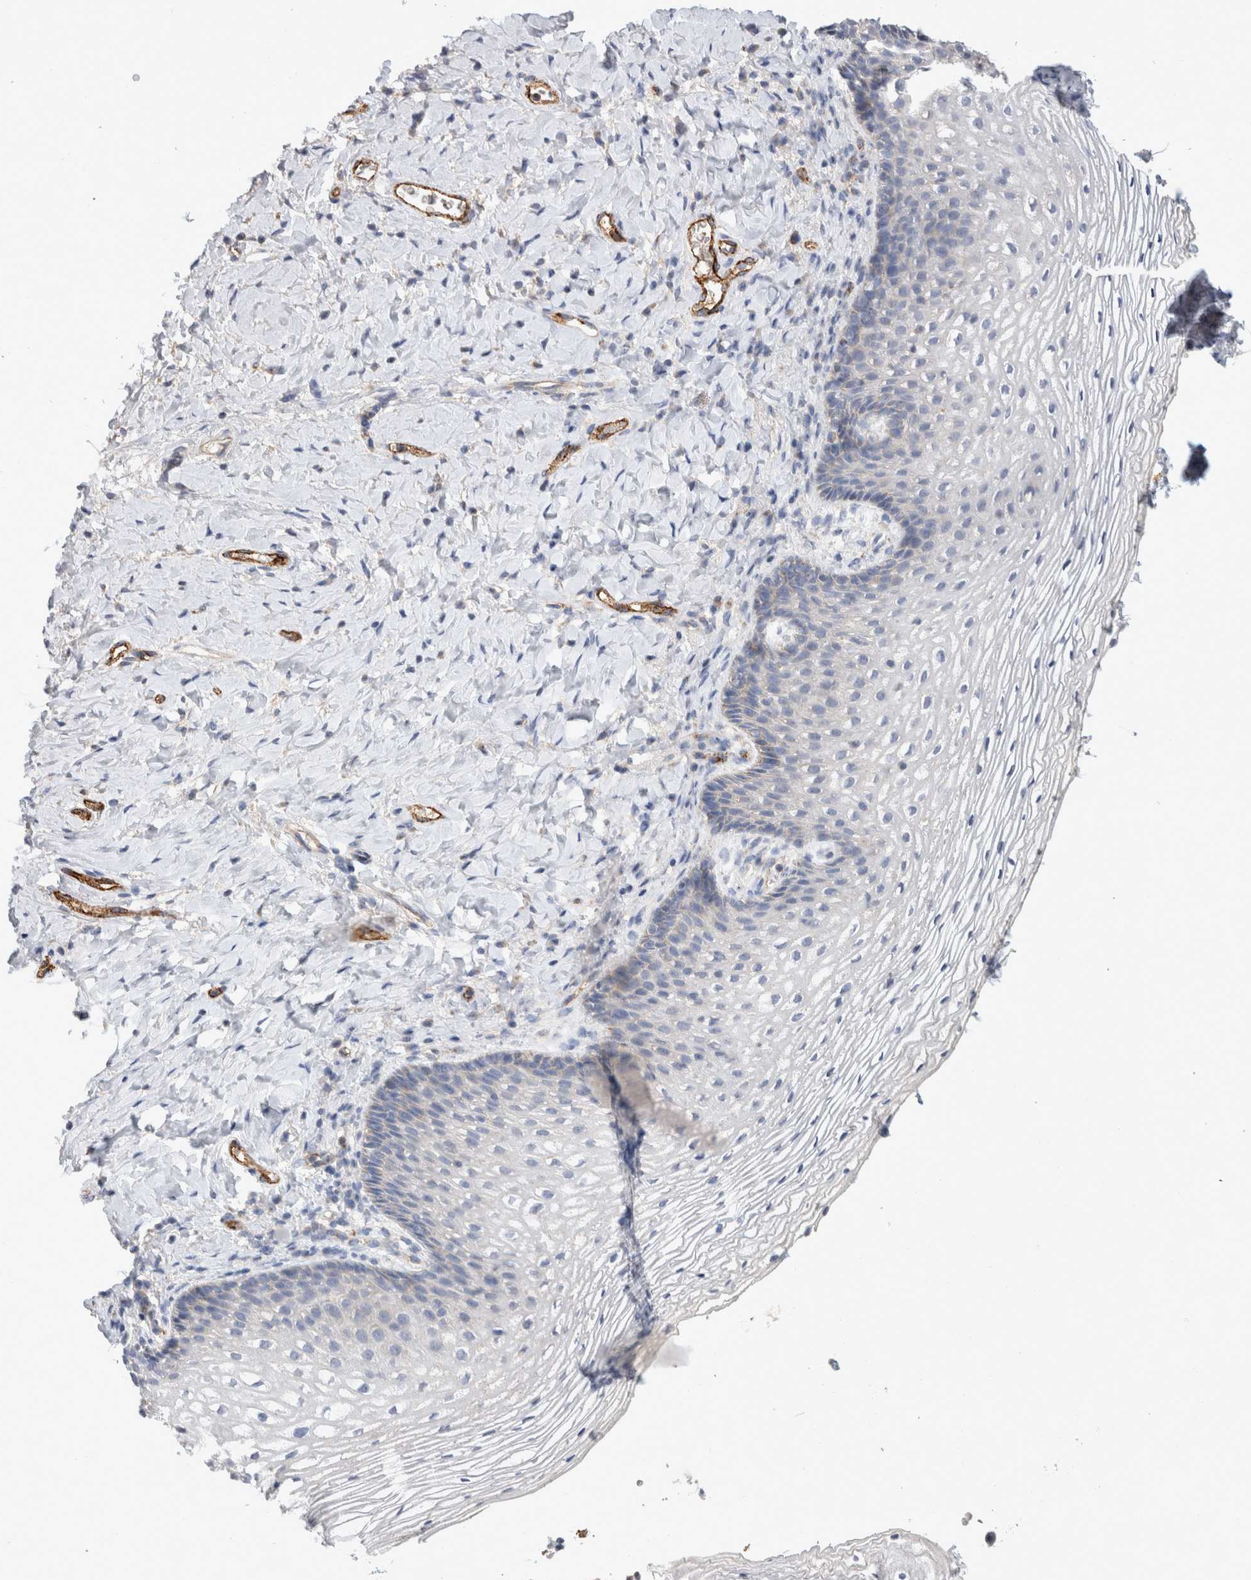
{"staining": {"intensity": "weak", "quantity": "<25%", "location": "cytoplasmic/membranous"}, "tissue": "vagina", "cell_type": "Squamous epithelial cells", "image_type": "normal", "snomed": [{"axis": "morphology", "description": "Normal tissue, NOS"}, {"axis": "topography", "description": "Vagina"}], "caption": "IHC image of normal vagina: vagina stained with DAB (3,3'-diaminobenzidine) exhibits no significant protein expression in squamous epithelial cells. Nuclei are stained in blue.", "gene": "IARS2", "patient": {"sex": "female", "age": 60}}